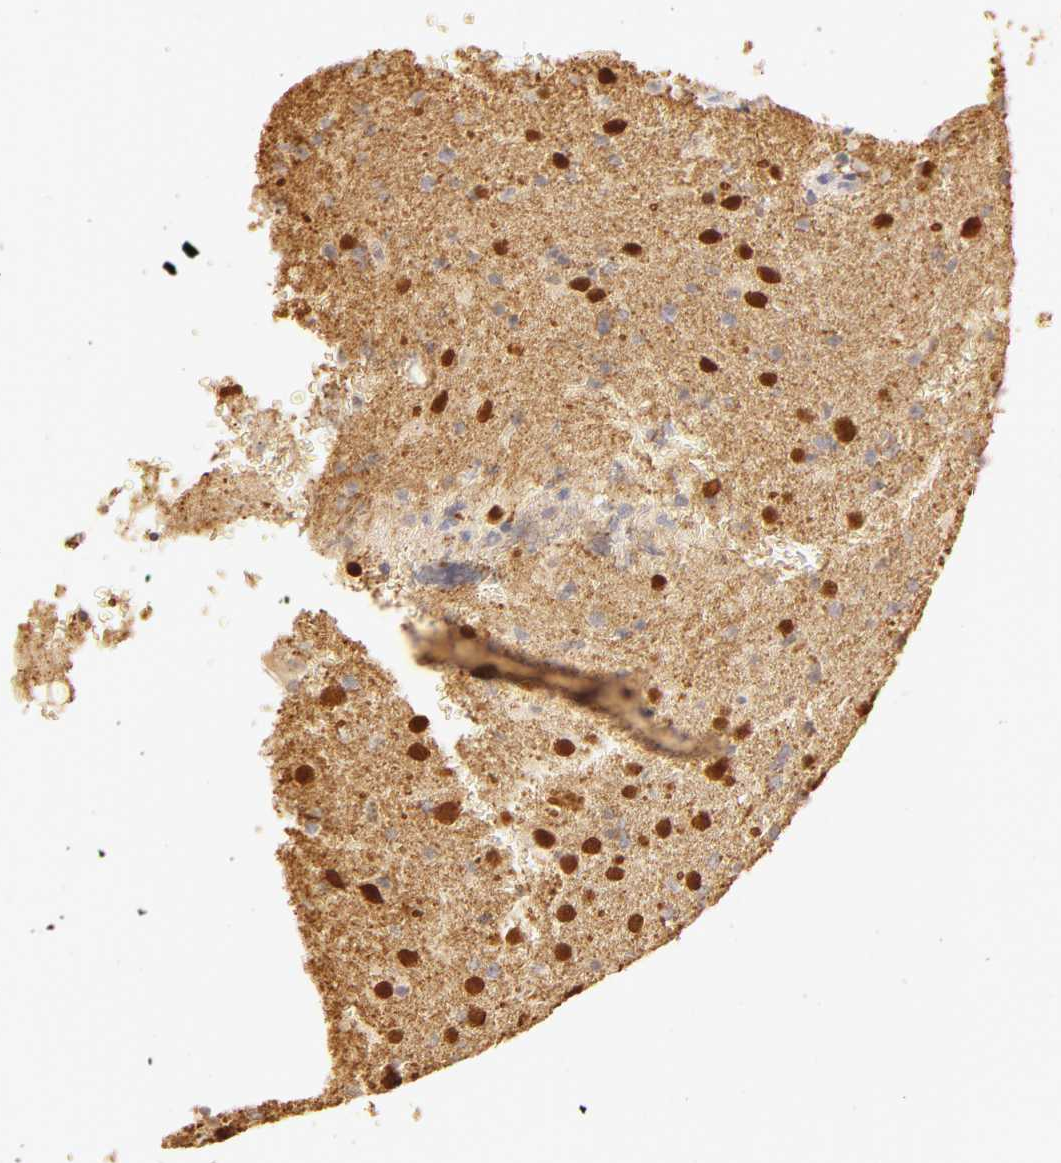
{"staining": {"intensity": "moderate", "quantity": "25%-75%", "location": "nuclear"}, "tissue": "glioma", "cell_type": "Tumor cells", "image_type": "cancer", "snomed": [{"axis": "morphology", "description": "Glioma, malignant, High grade"}, {"axis": "topography", "description": "Brain"}], "caption": "Immunohistochemistry (IHC) image of glioma stained for a protein (brown), which reveals medium levels of moderate nuclear expression in approximately 25%-75% of tumor cells.", "gene": "CA2", "patient": {"sex": "male", "age": 68}}